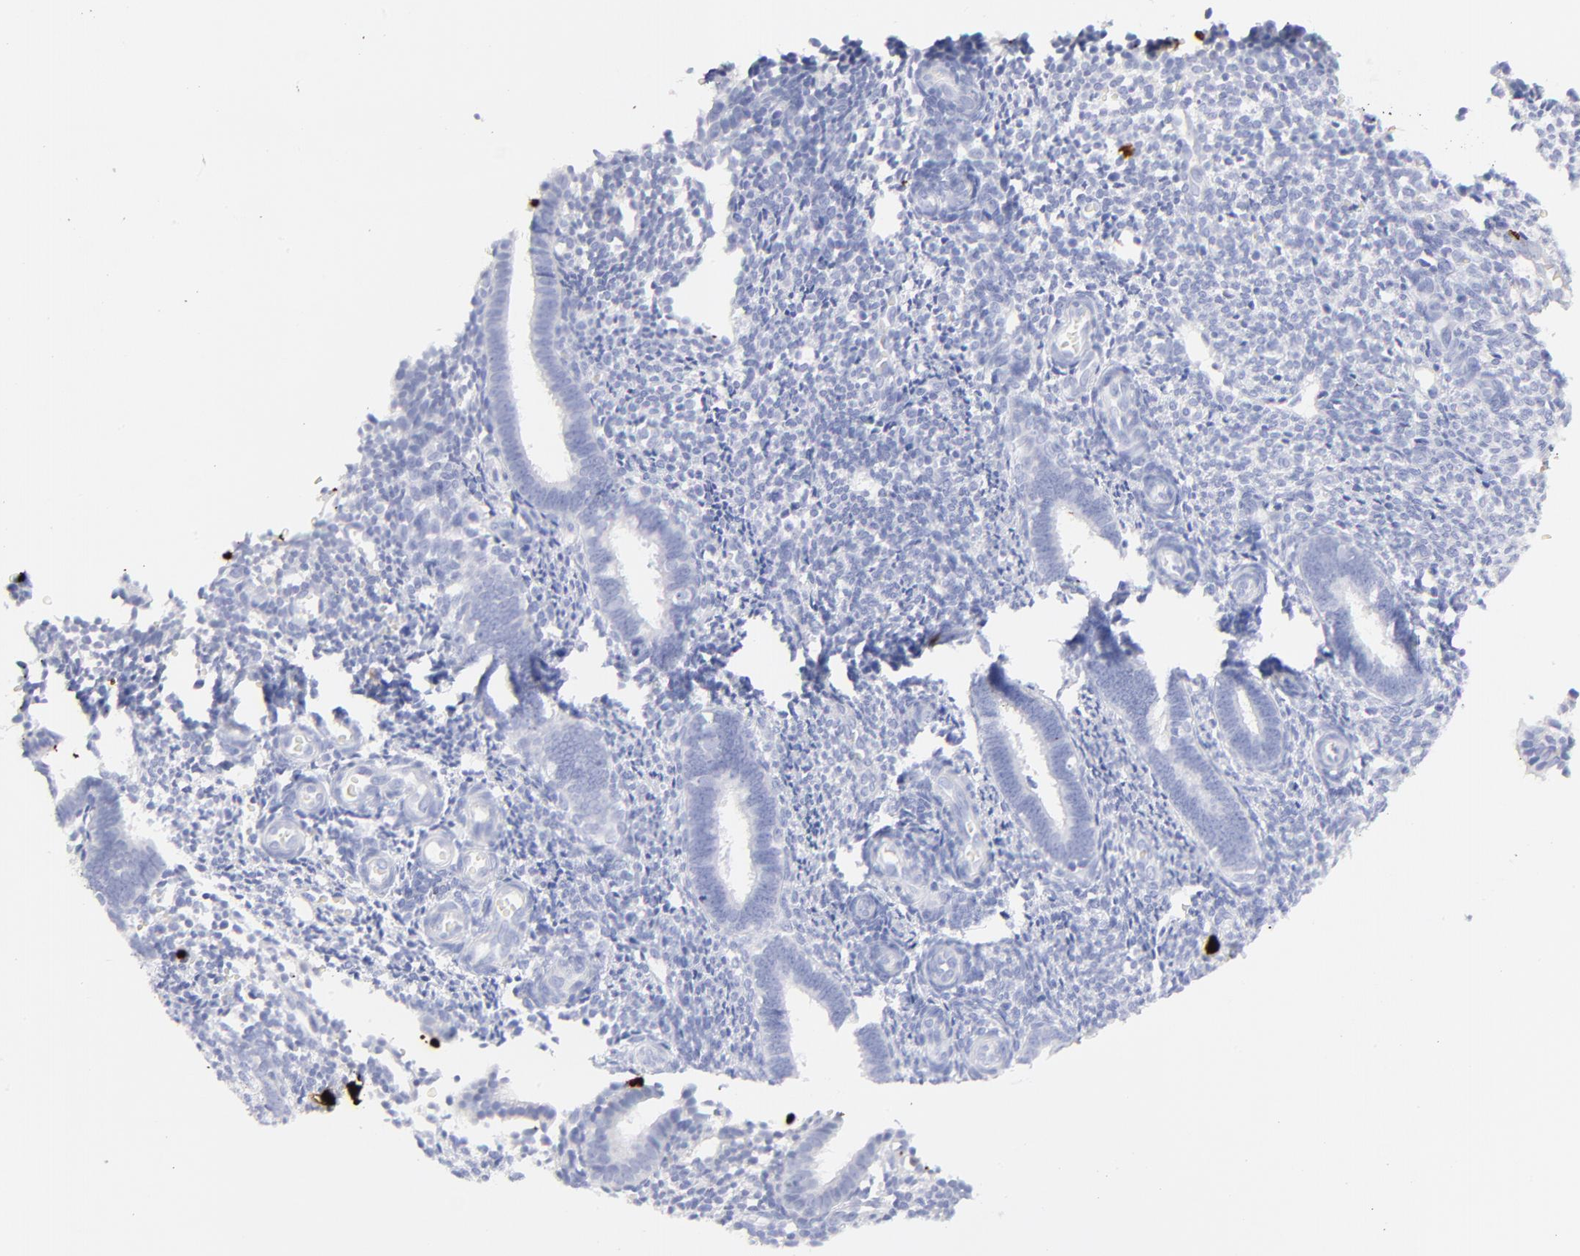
{"staining": {"intensity": "negative", "quantity": "none", "location": "none"}, "tissue": "endometrium", "cell_type": "Cells in endometrial stroma", "image_type": "normal", "snomed": [{"axis": "morphology", "description": "Normal tissue, NOS"}, {"axis": "topography", "description": "Endometrium"}], "caption": "Immunohistochemical staining of unremarkable endometrium reveals no significant positivity in cells in endometrial stroma.", "gene": "S100A12", "patient": {"sex": "female", "age": 27}}